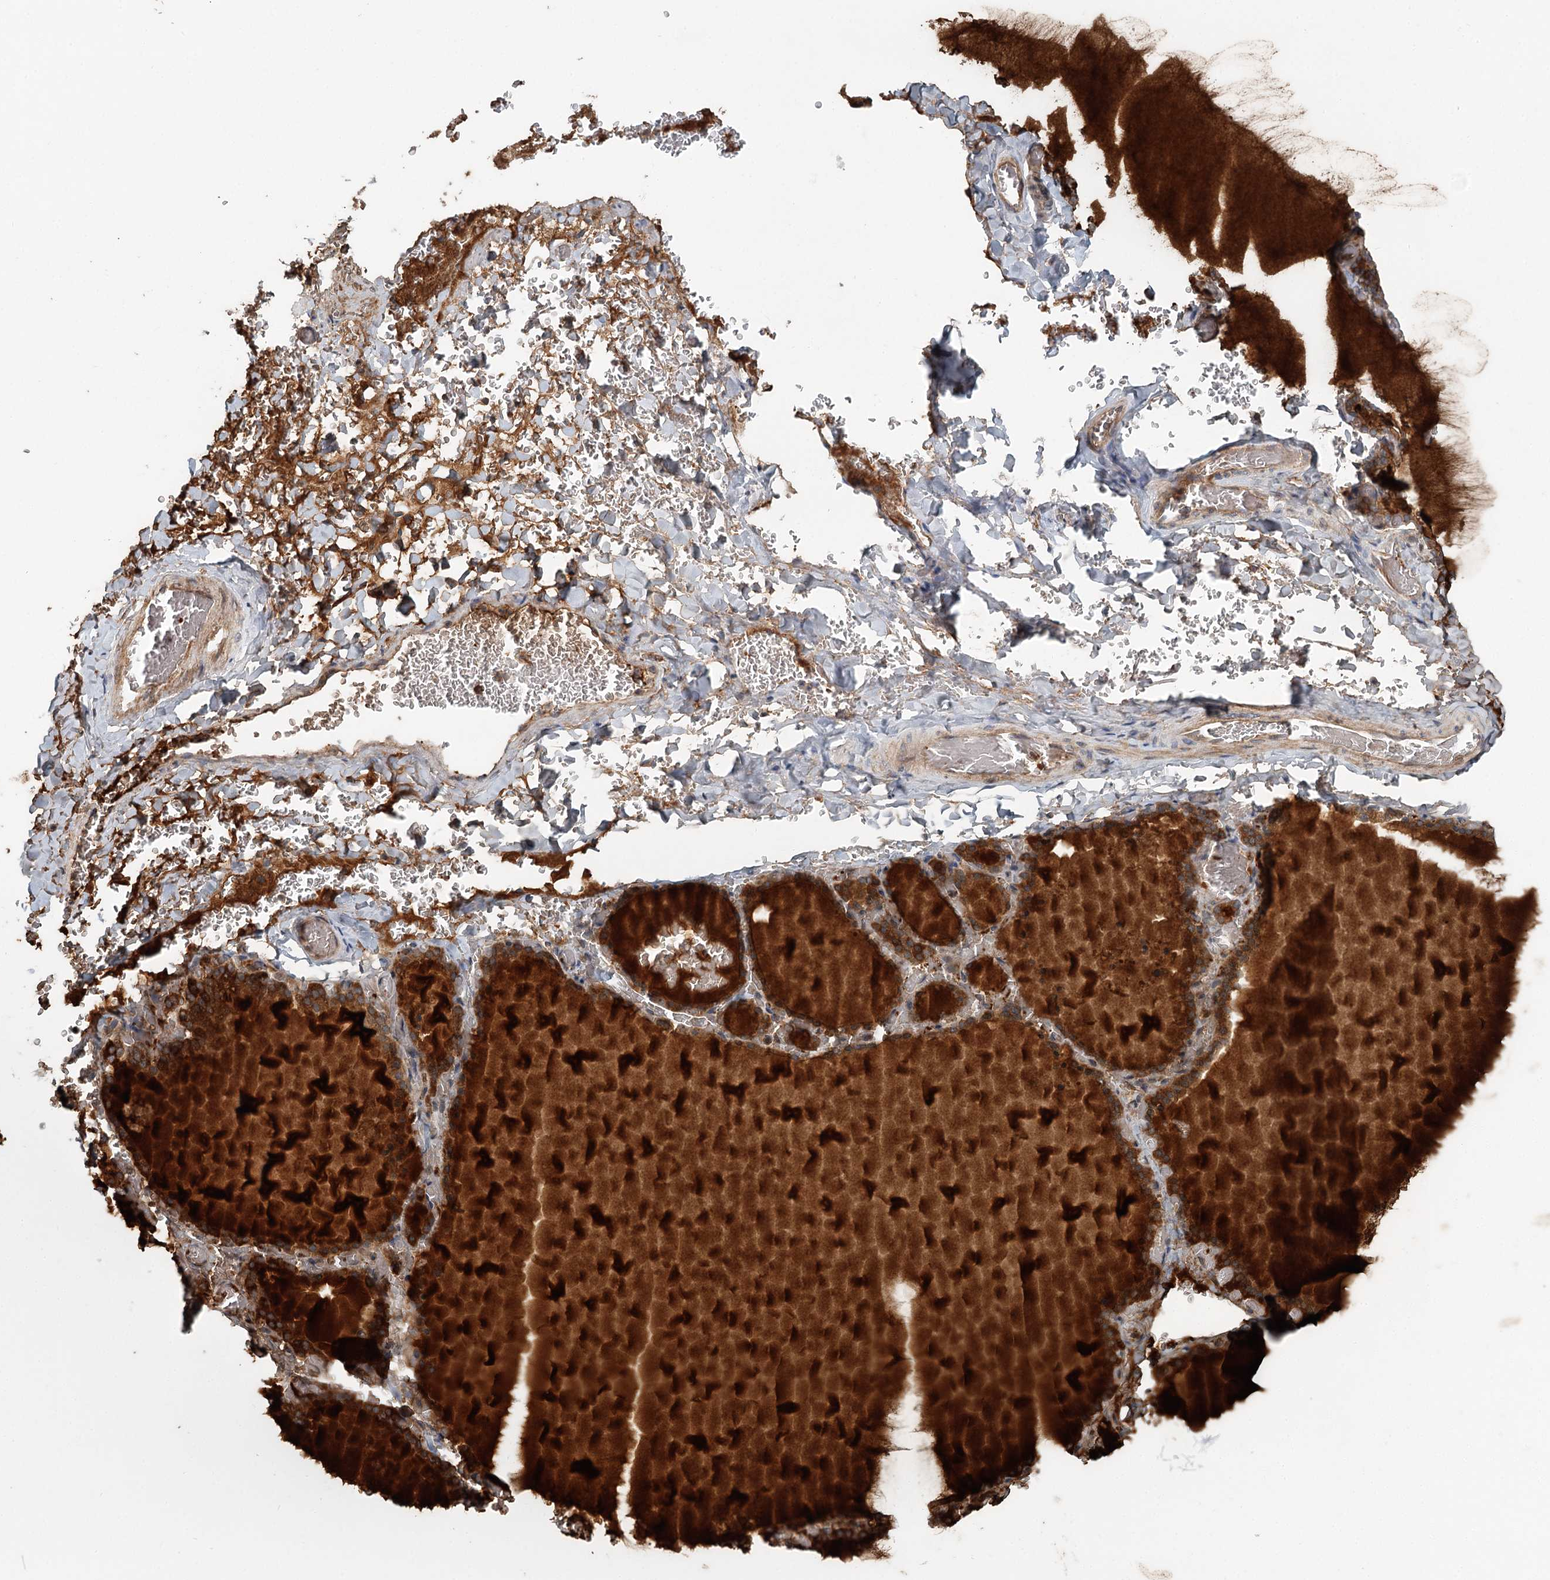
{"staining": {"intensity": "strong", "quantity": ">75%", "location": "cytoplasmic/membranous"}, "tissue": "thyroid gland", "cell_type": "Glandular cells", "image_type": "normal", "snomed": [{"axis": "morphology", "description": "Normal tissue, NOS"}, {"axis": "topography", "description": "Thyroid gland"}], "caption": "This is an image of immunohistochemistry (IHC) staining of normal thyroid gland, which shows strong positivity in the cytoplasmic/membranous of glandular cells.", "gene": "ENSG00000273217", "patient": {"sex": "female", "age": 39}}